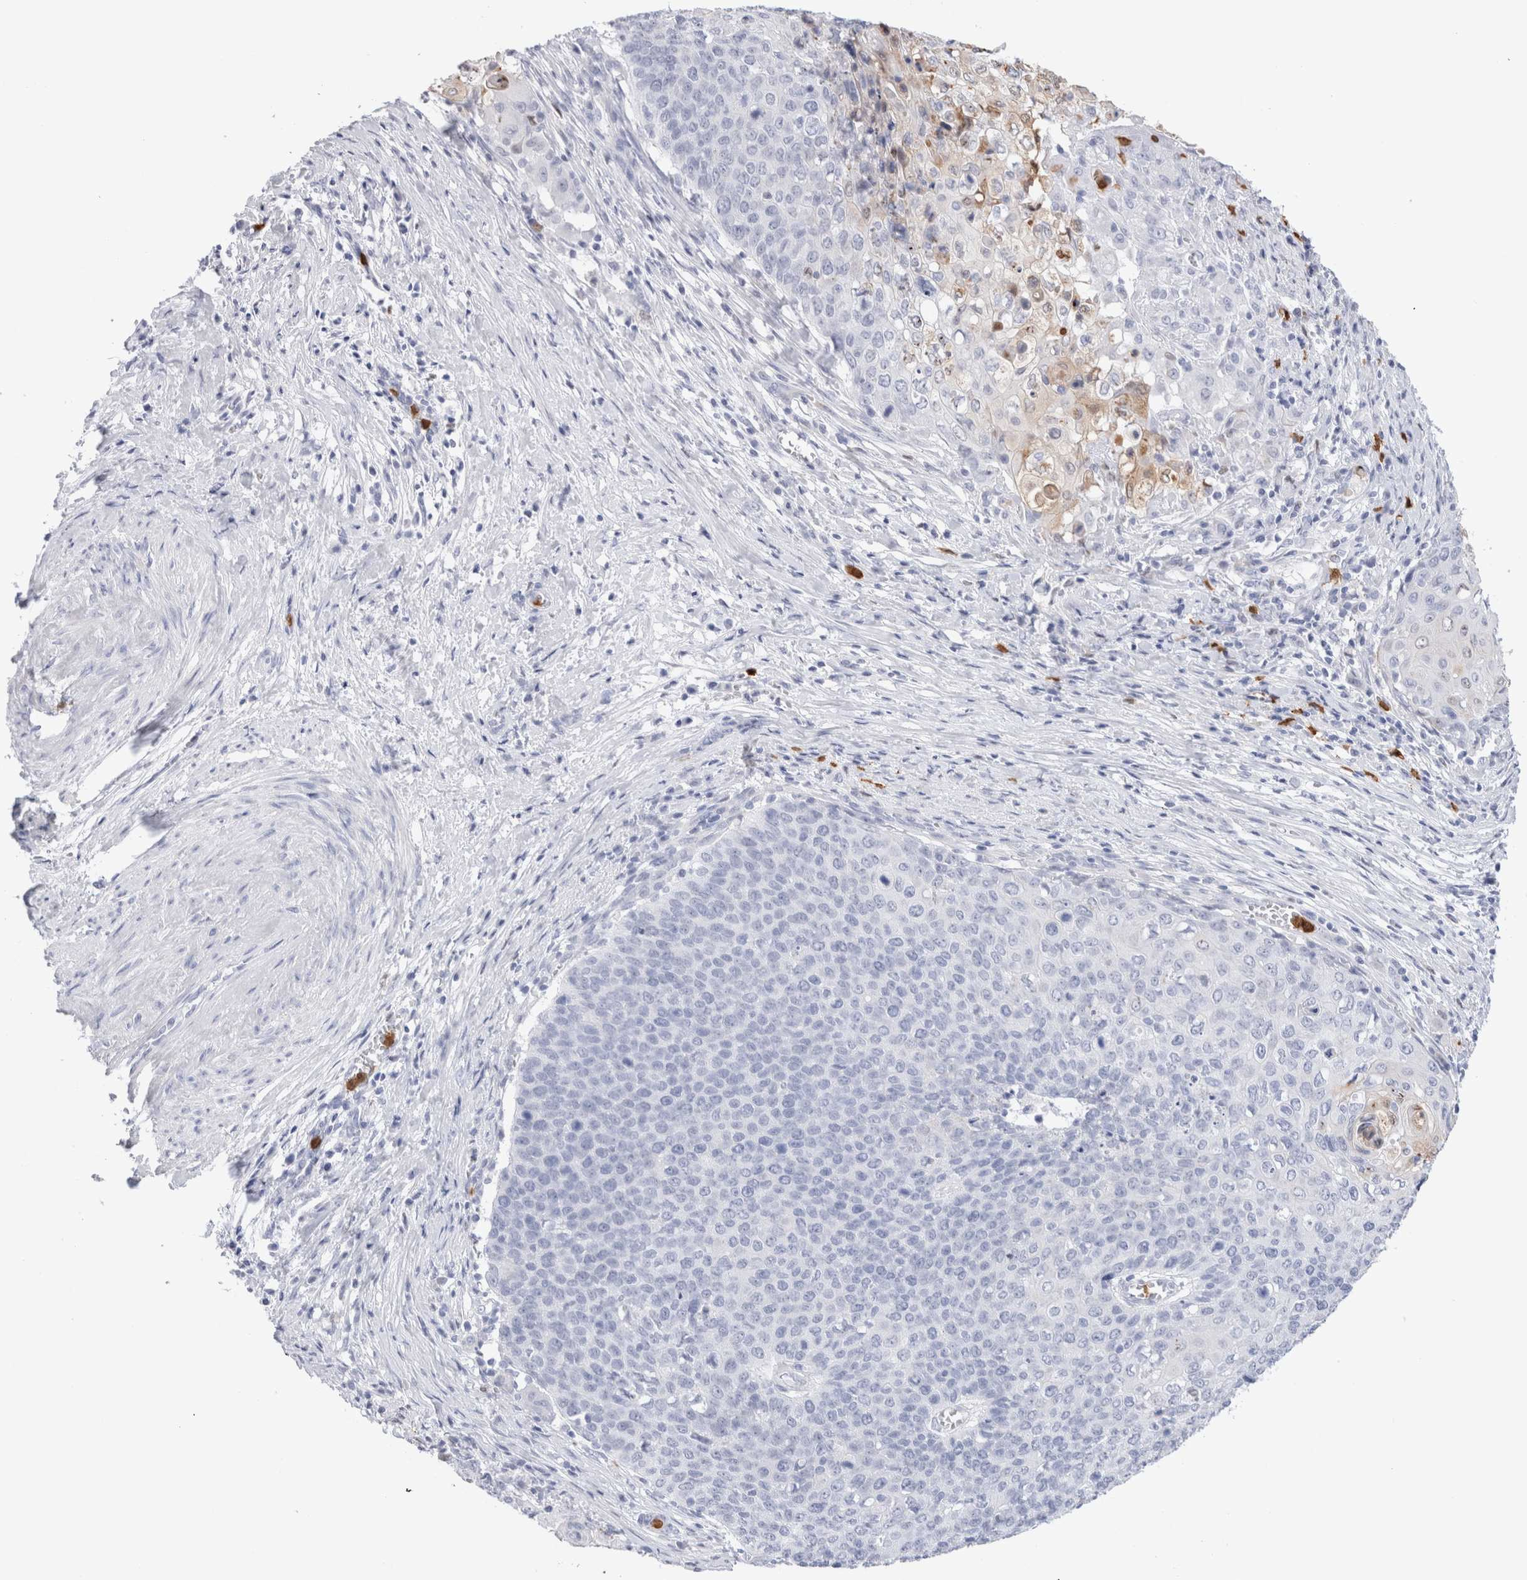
{"staining": {"intensity": "negative", "quantity": "none", "location": "none"}, "tissue": "cervical cancer", "cell_type": "Tumor cells", "image_type": "cancer", "snomed": [{"axis": "morphology", "description": "Squamous cell carcinoma, NOS"}, {"axis": "topography", "description": "Cervix"}], "caption": "Immunohistochemical staining of human squamous cell carcinoma (cervical) reveals no significant staining in tumor cells.", "gene": "SLC10A5", "patient": {"sex": "female", "age": 39}}